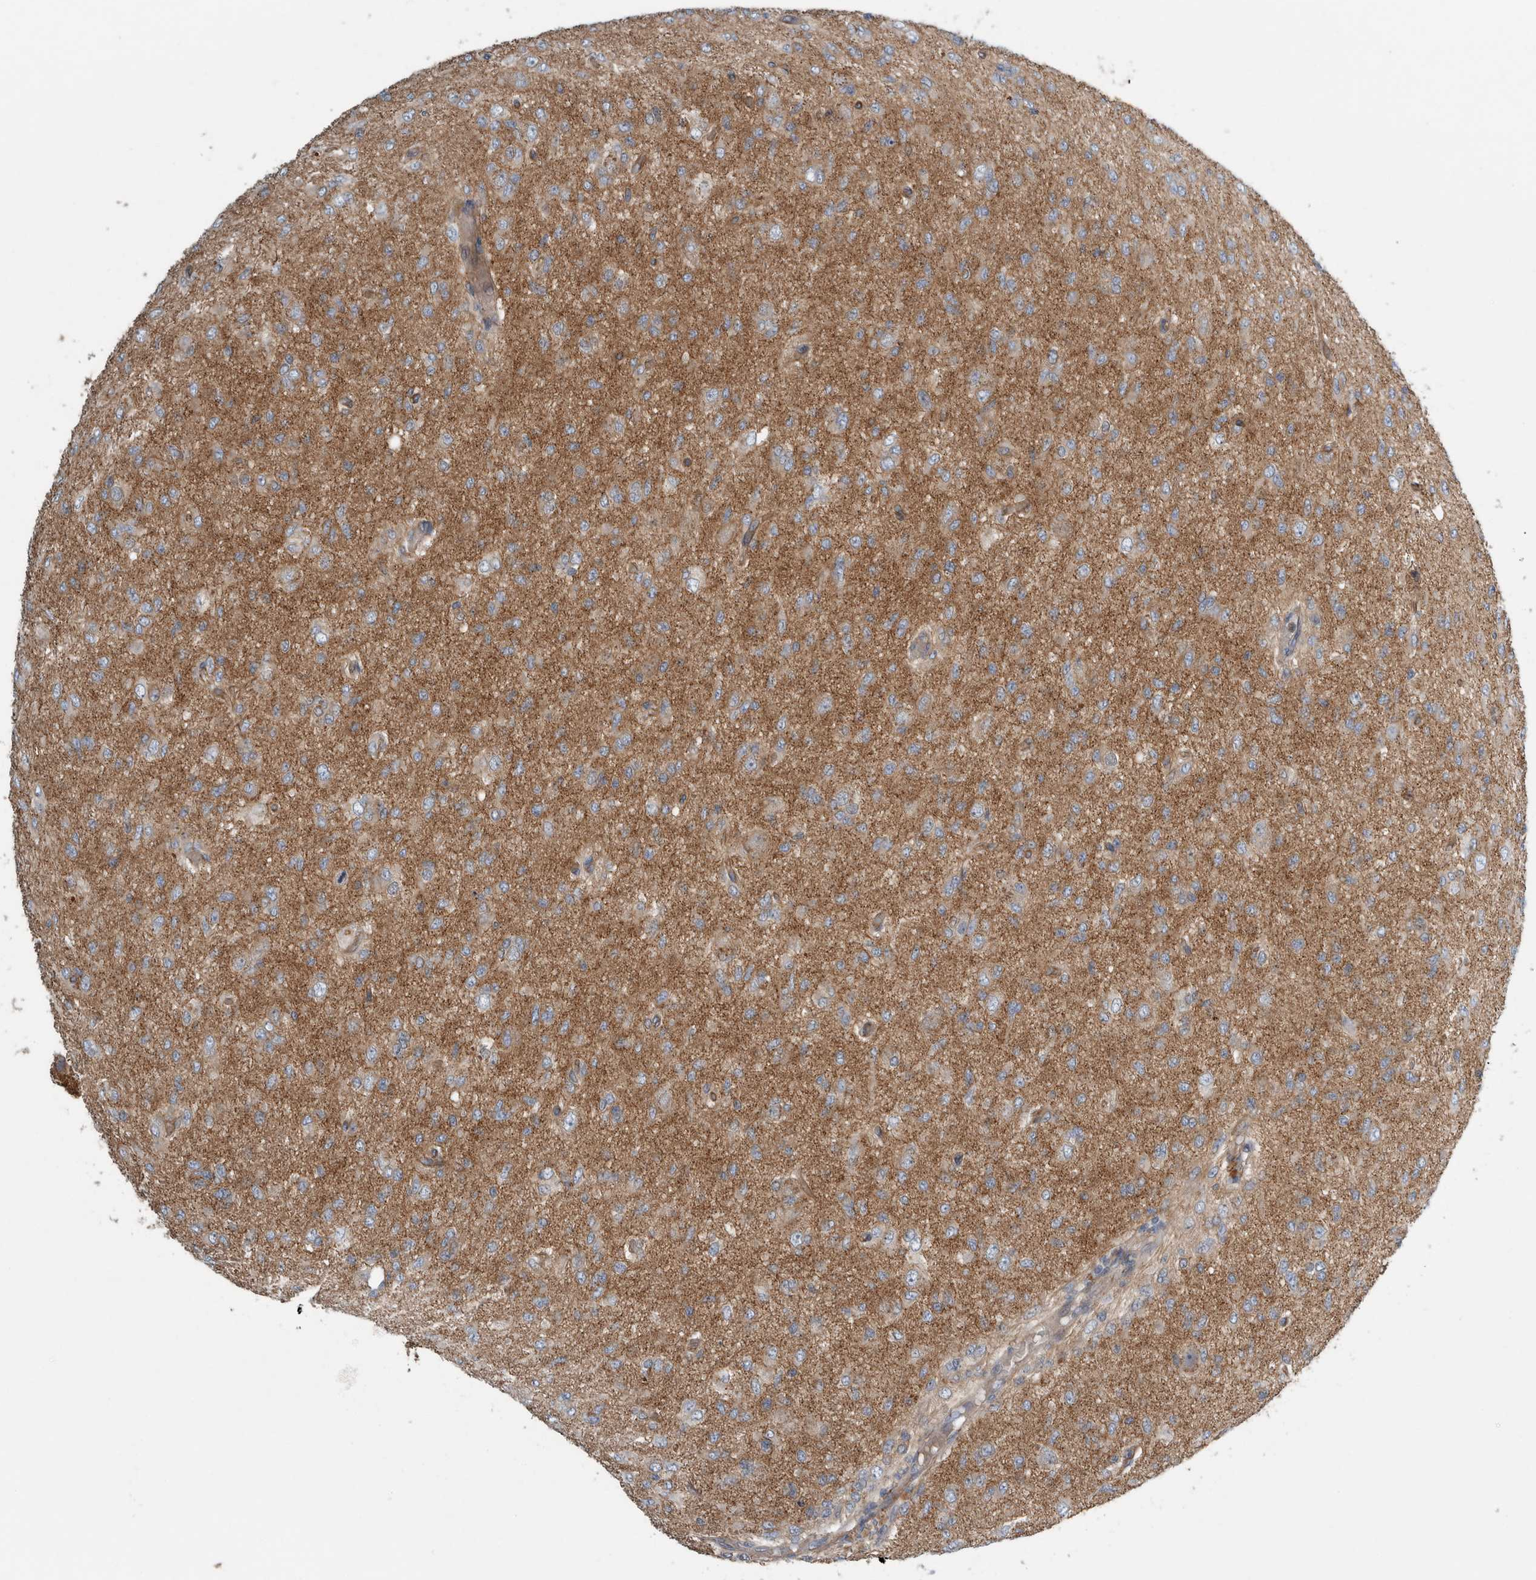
{"staining": {"intensity": "moderate", "quantity": ">75%", "location": "cytoplasmic/membranous"}, "tissue": "glioma", "cell_type": "Tumor cells", "image_type": "cancer", "snomed": [{"axis": "morphology", "description": "Glioma, malignant, High grade"}, {"axis": "topography", "description": "Brain"}], "caption": "DAB immunohistochemical staining of human glioma demonstrates moderate cytoplasmic/membranous protein staining in approximately >75% of tumor cells.", "gene": "GLT8D2", "patient": {"sex": "female", "age": 59}}